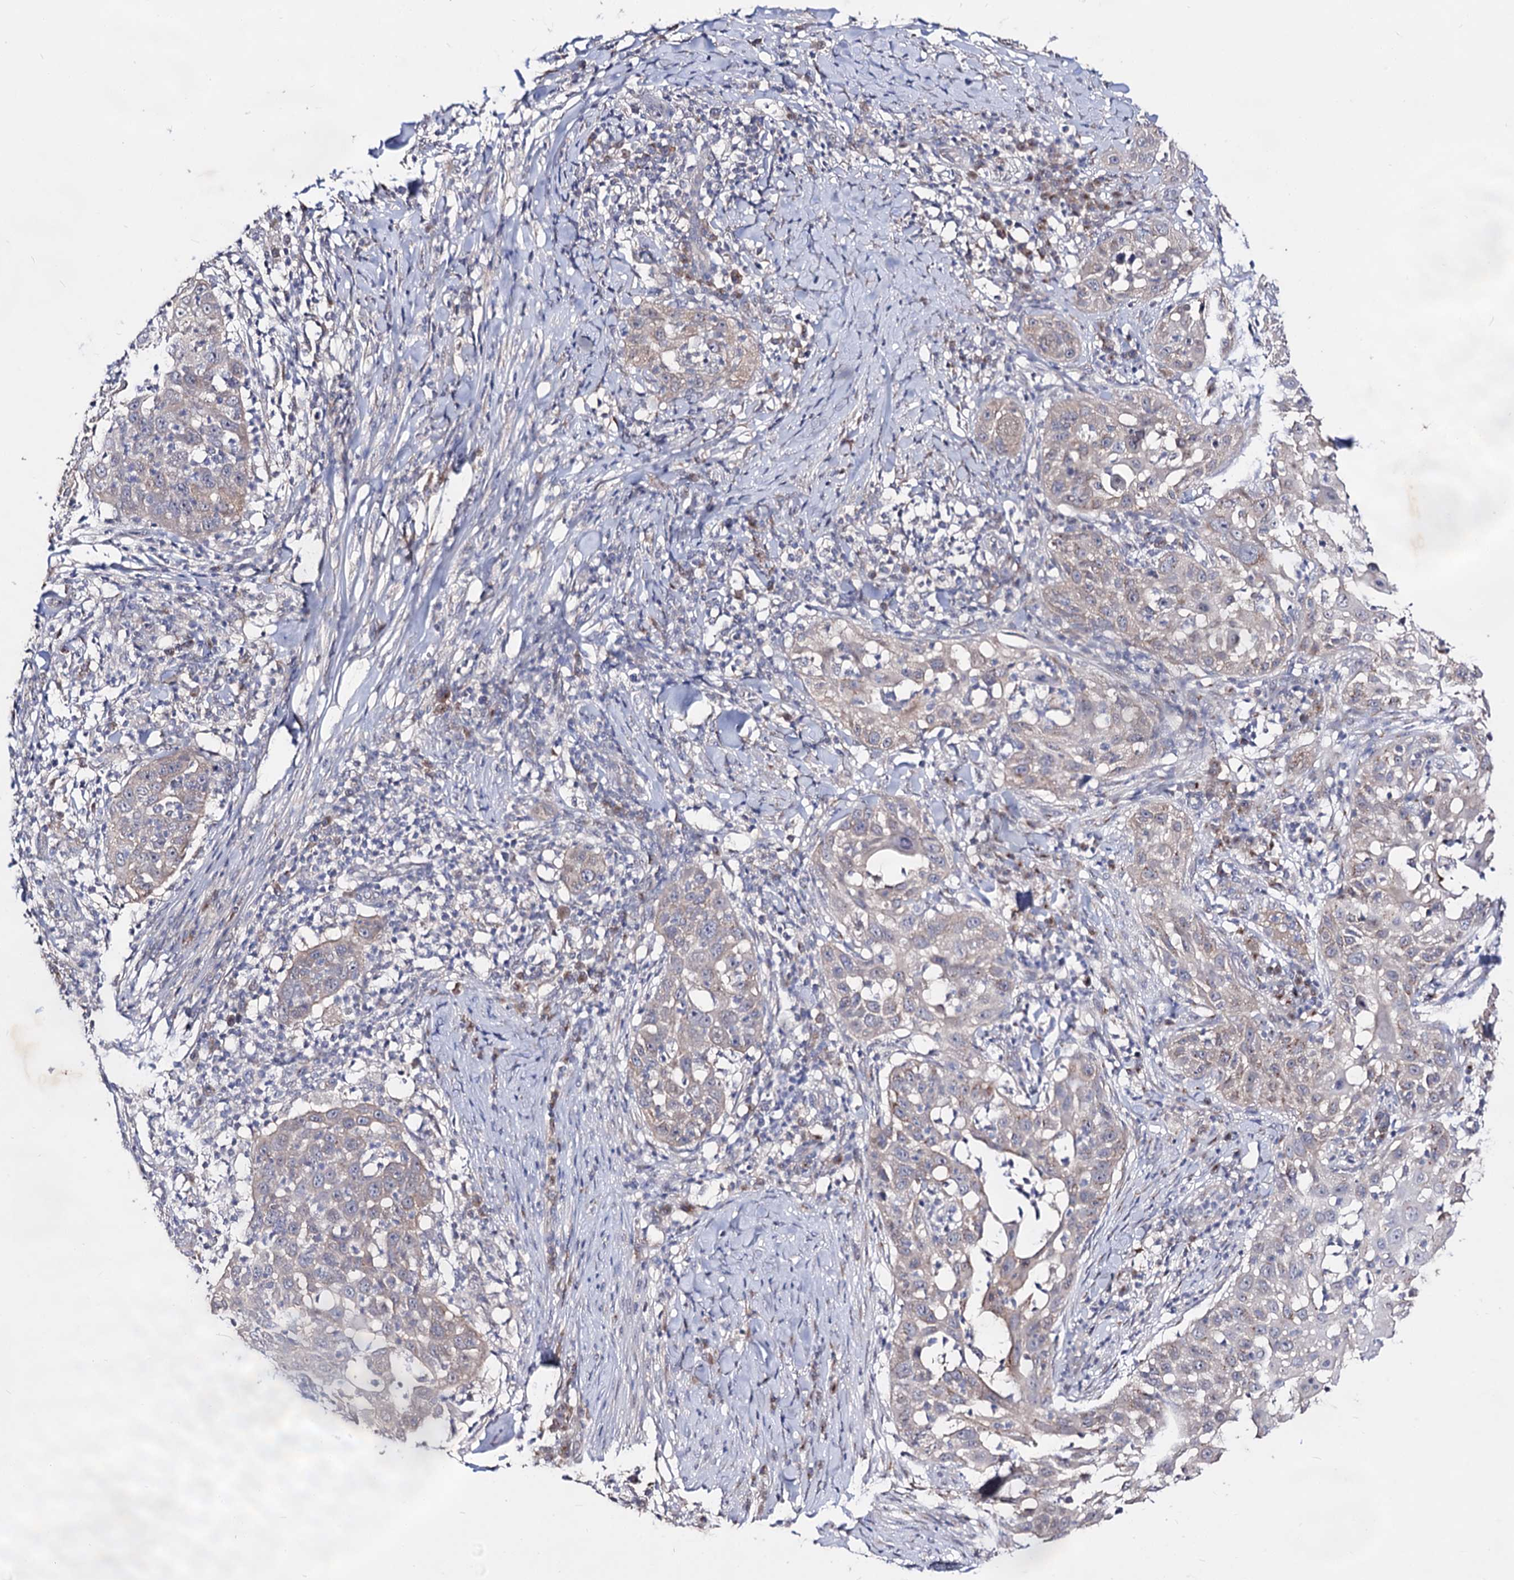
{"staining": {"intensity": "negative", "quantity": "none", "location": "none"}, "tissue": "skin cancer", "cell_type": "Tumor cells", "image_type": "cancer", "snomed": [{"axis": "morphology", "description": "Squamous cell carcinoma, NOS"}, {"axis": "topography", "description": "Skin"}], "caption": "High power microscopy histopathology image of an IHC image of squamous cell carcinoma (skin), revealing no significant staining in tumor cells.", "gene": "ARFIP2", "patient": {"sex": "female", "age": 44}}